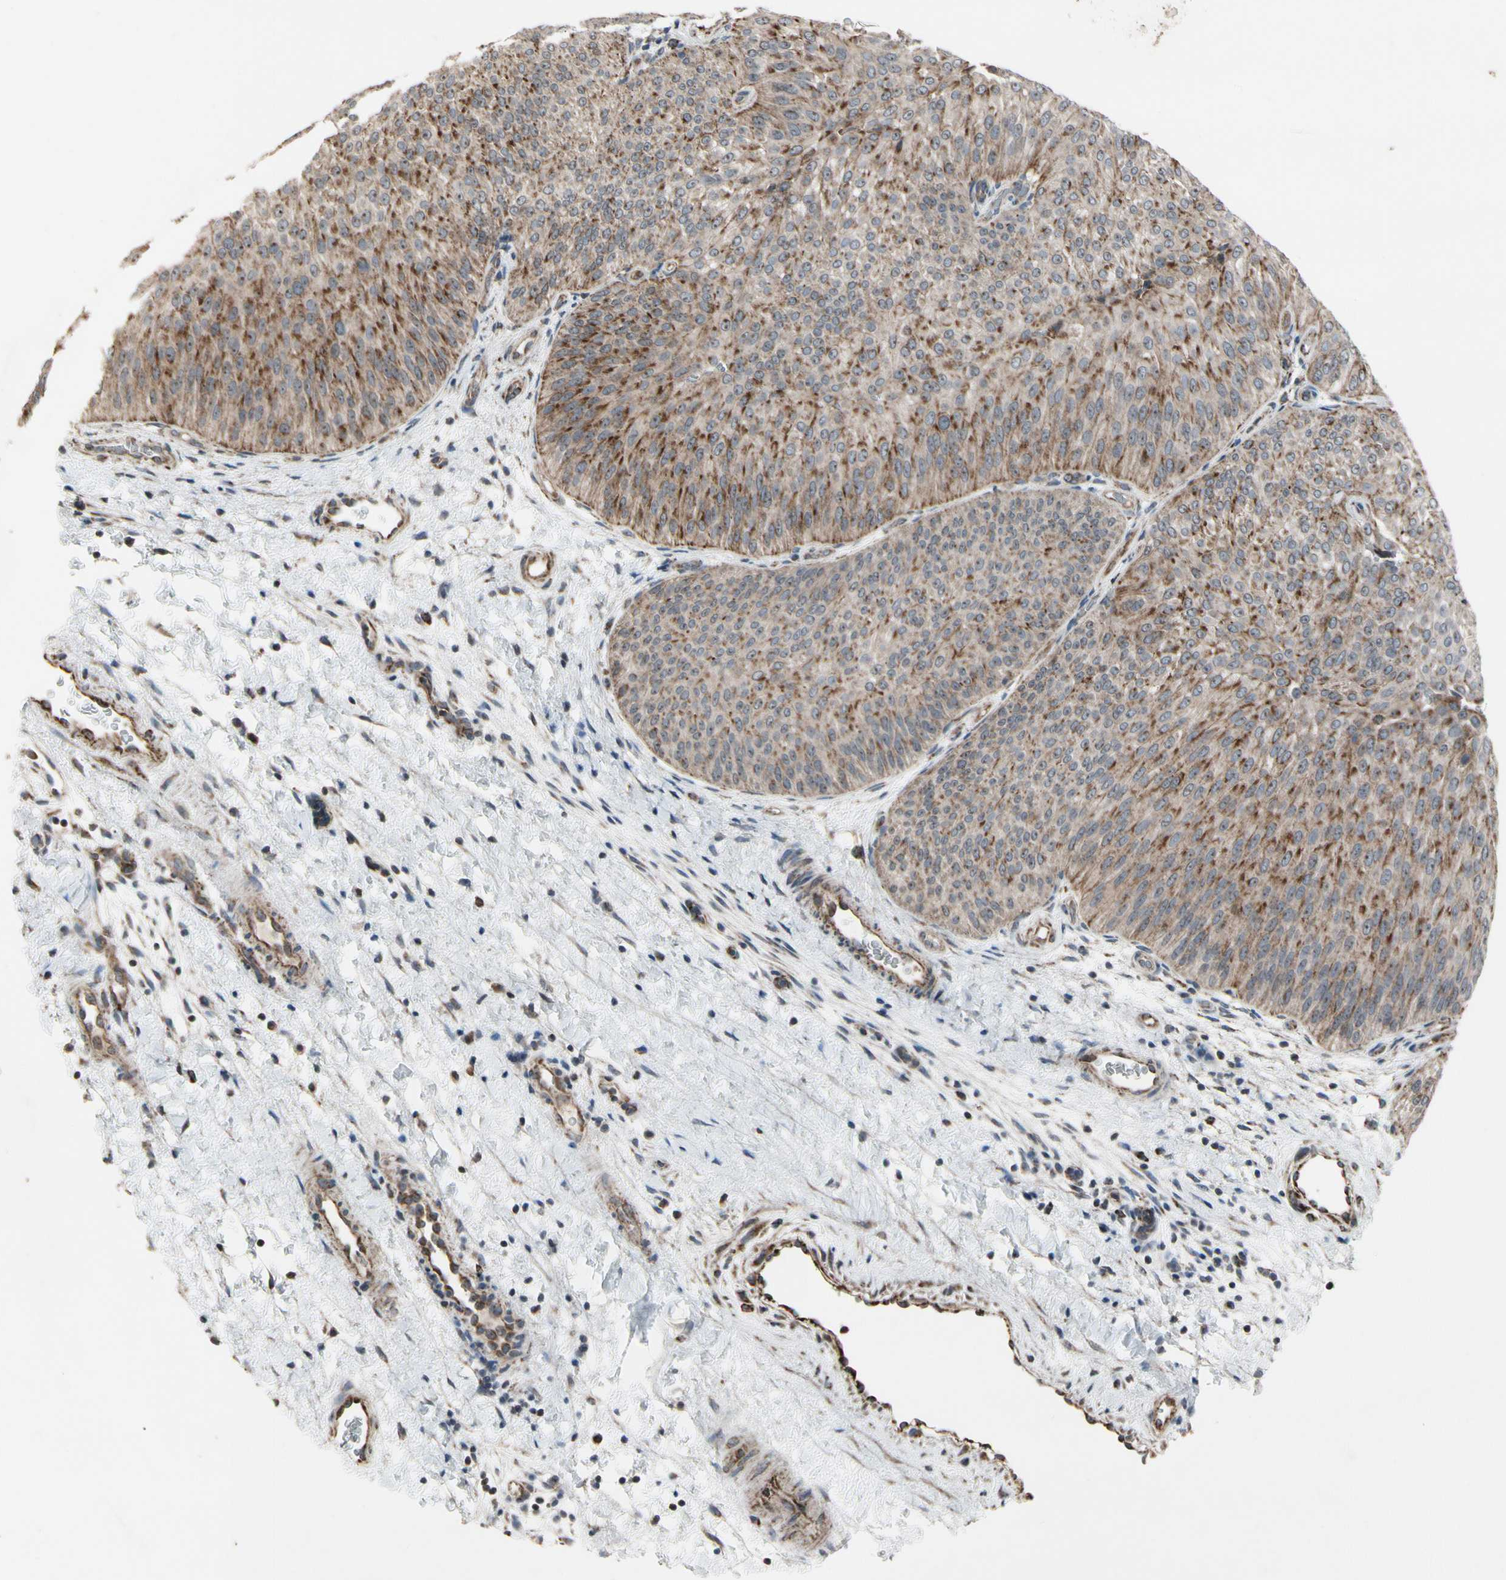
{"staining": {"intensity": "moderate", "quantity": ">75%", "location": "cytoplasmic/membranous"}, "tissue": "urothelial cancer", "cell_type": "Tumor cells", "image_type": "cancer", "snomed": [{"axis": "morphology", "description": "Urothelial carcinoma, Low grade"}, {"axis": "topography", "description": "Urinary bladder"}], "caption": "Protein analysis of urothelial cancer tissue displays moderate cytoplasmic/membranous expression in about >75% of tumor cells. Nuclei are stained in blue.", "gene": "CPT1A", "patient": {"sex": "female", "age": 60}}